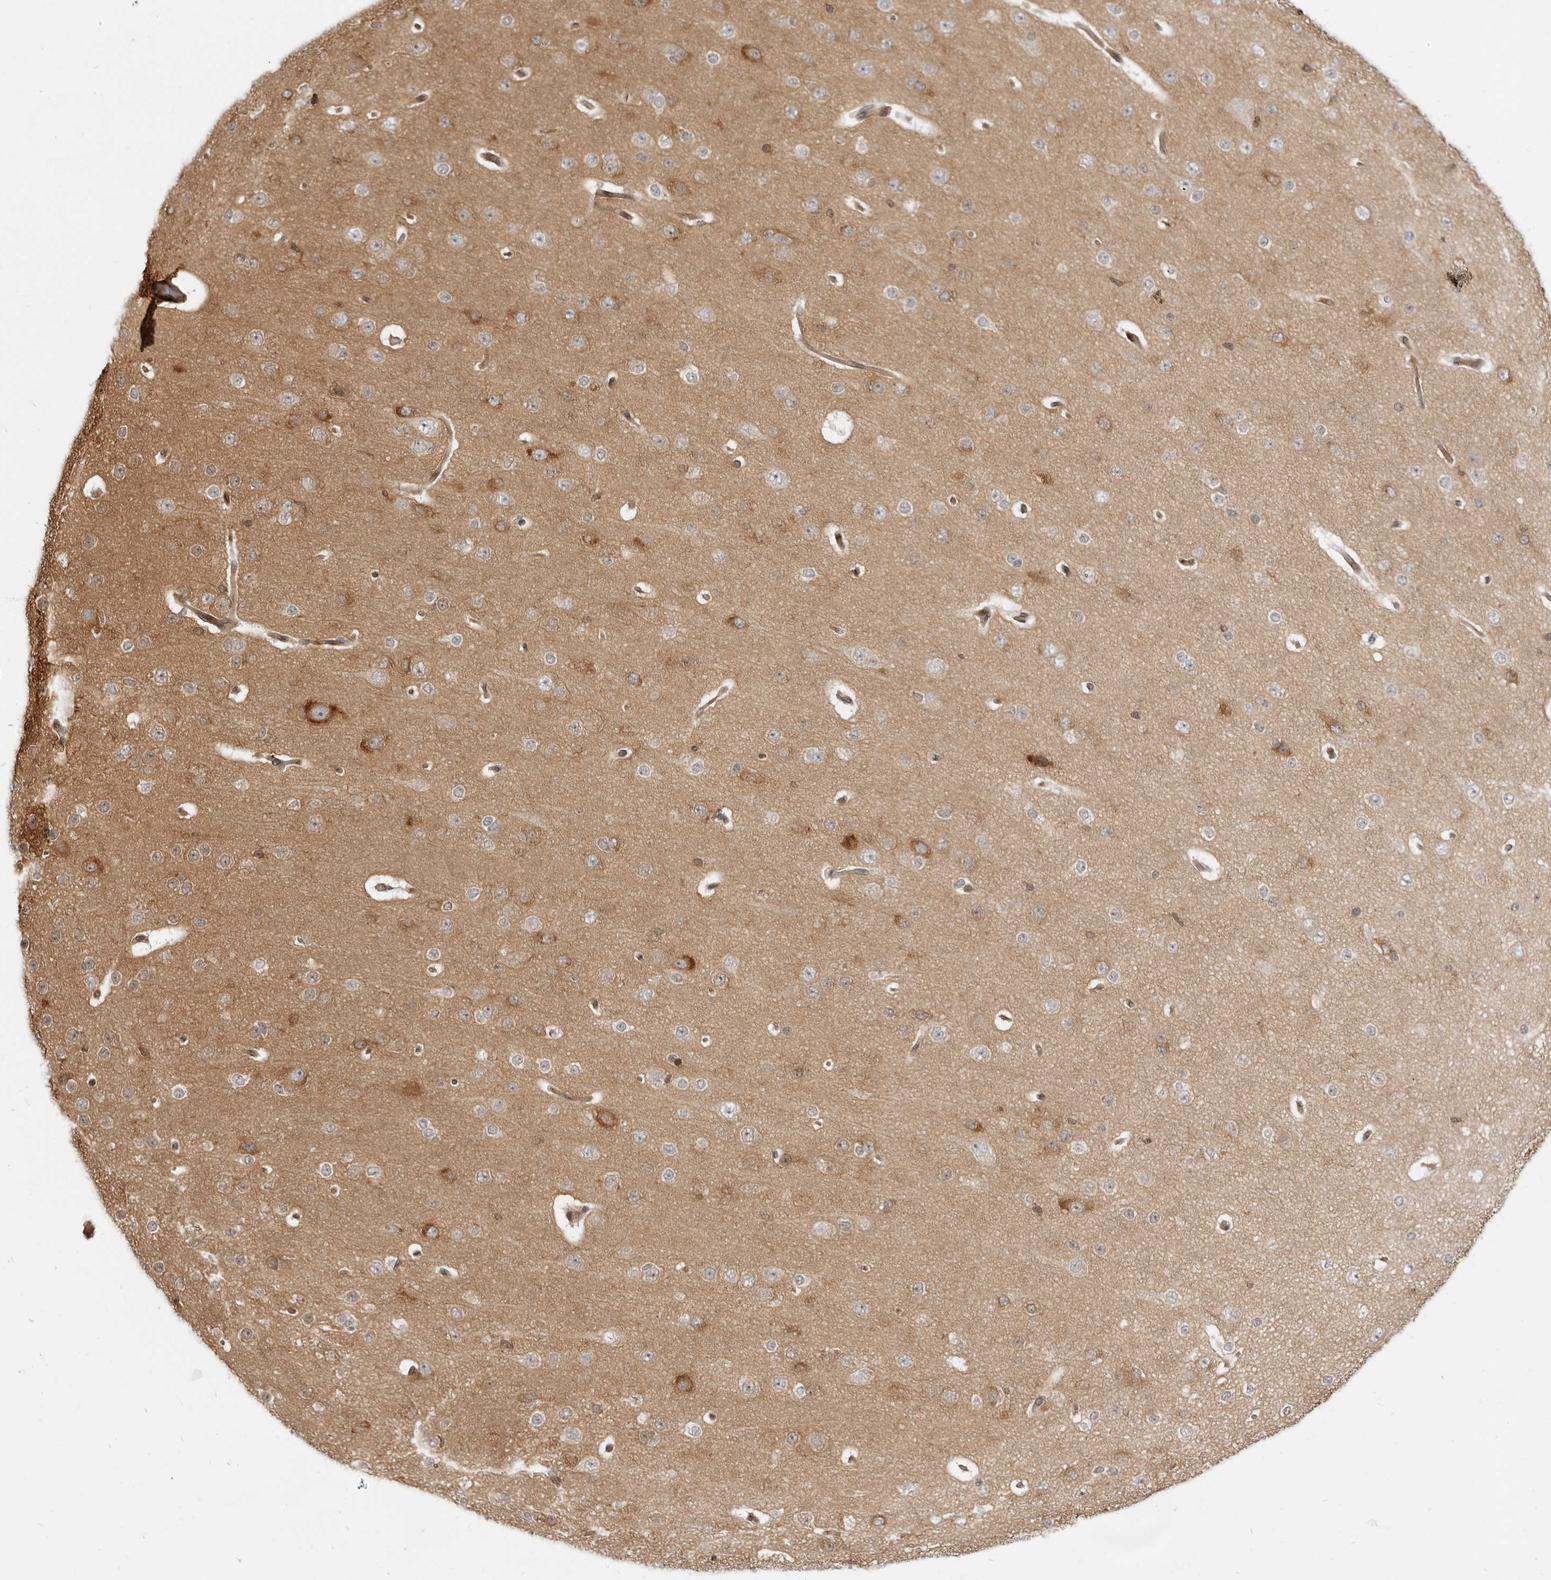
{"staining": {"intensity": "moderate", "quantity": ">75%", "location": "cytoplasmic/membranous"}, "tissue": "cerebral cortex", "cell_type": "Endothelial cells", "image_type": "normal", "snomed": [{"axis": "morphology", "description": "Normal tissue, NOS"}, {"axis": "morphology", "description": "Developmental malformation"}, {"axis": "topography", "description": "Cerebral cortex"}], "caption": "Immunohistochemistry image of benign human cerebral cortex stained for a protein (brown), which exhibits medium levels of moderate cytoplasmic/membranous positivity in approximately >75% of endothelial cells.", "gene": "SRGAP2", "patient": {"sex": "female", "age": 30}}